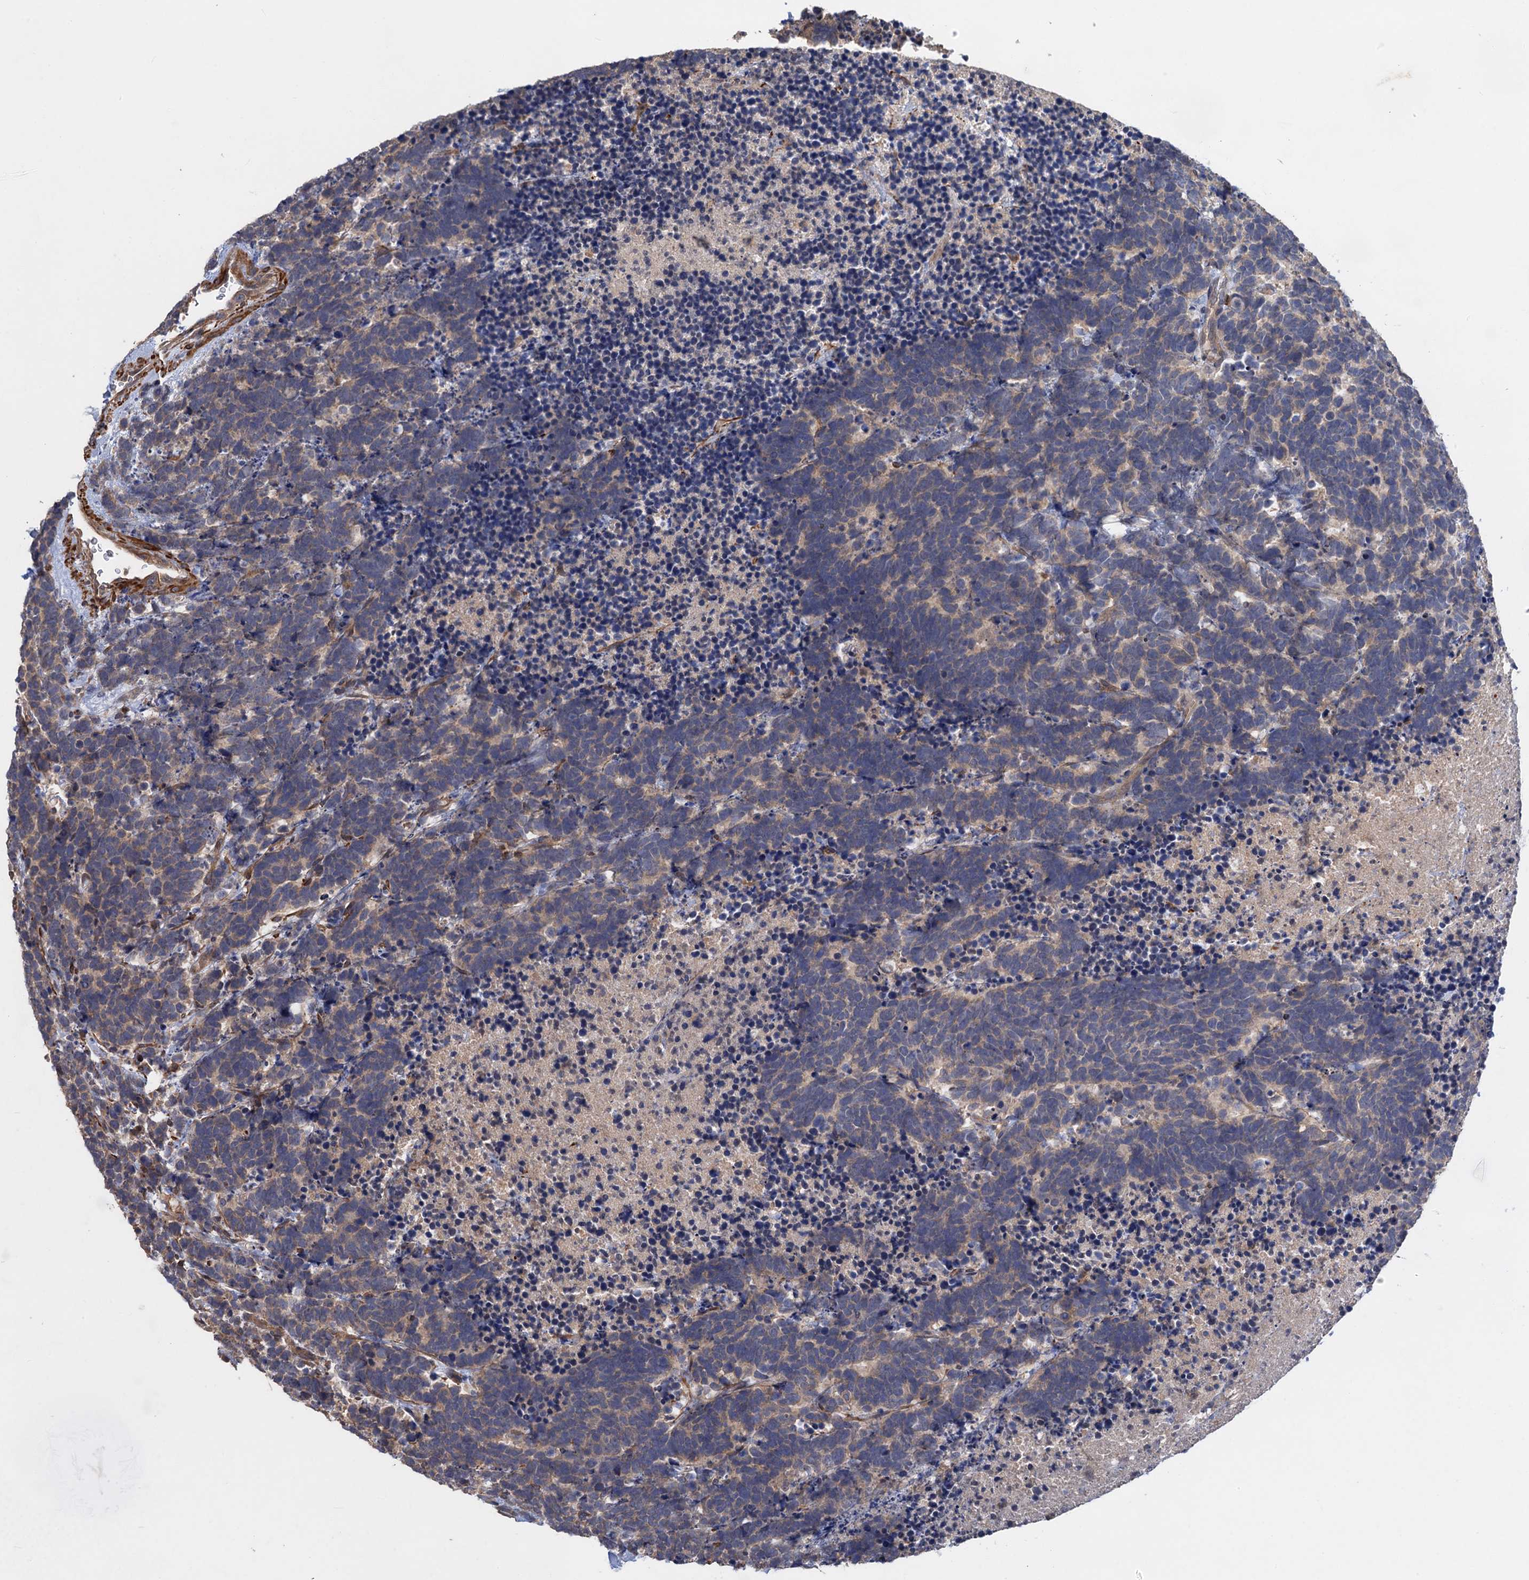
{"staining": {"intensity": "weak", "quantity": "25%-75%", "location": "cytoplasmic/membranous"}, "tissue": "carcinoid", "cell_type": "Tumor cells", "image_type": "cancer", "snomed": [{"axis": "morphology", "description": "Carcinoma, NOS"}, {"axis": "morphology", "description": "Carcinoid, malignant, NOS"}, {"axis": "topography", "description": "Urinary bladder"}], "caption": "Carcinoid stained with a brown dye demonstrates weak cytoplasmic/membranous positive staining in about 25%-75% of tumor cells.", "gene": "DGKA", "patient": {"sex": "male", "age": 57}}